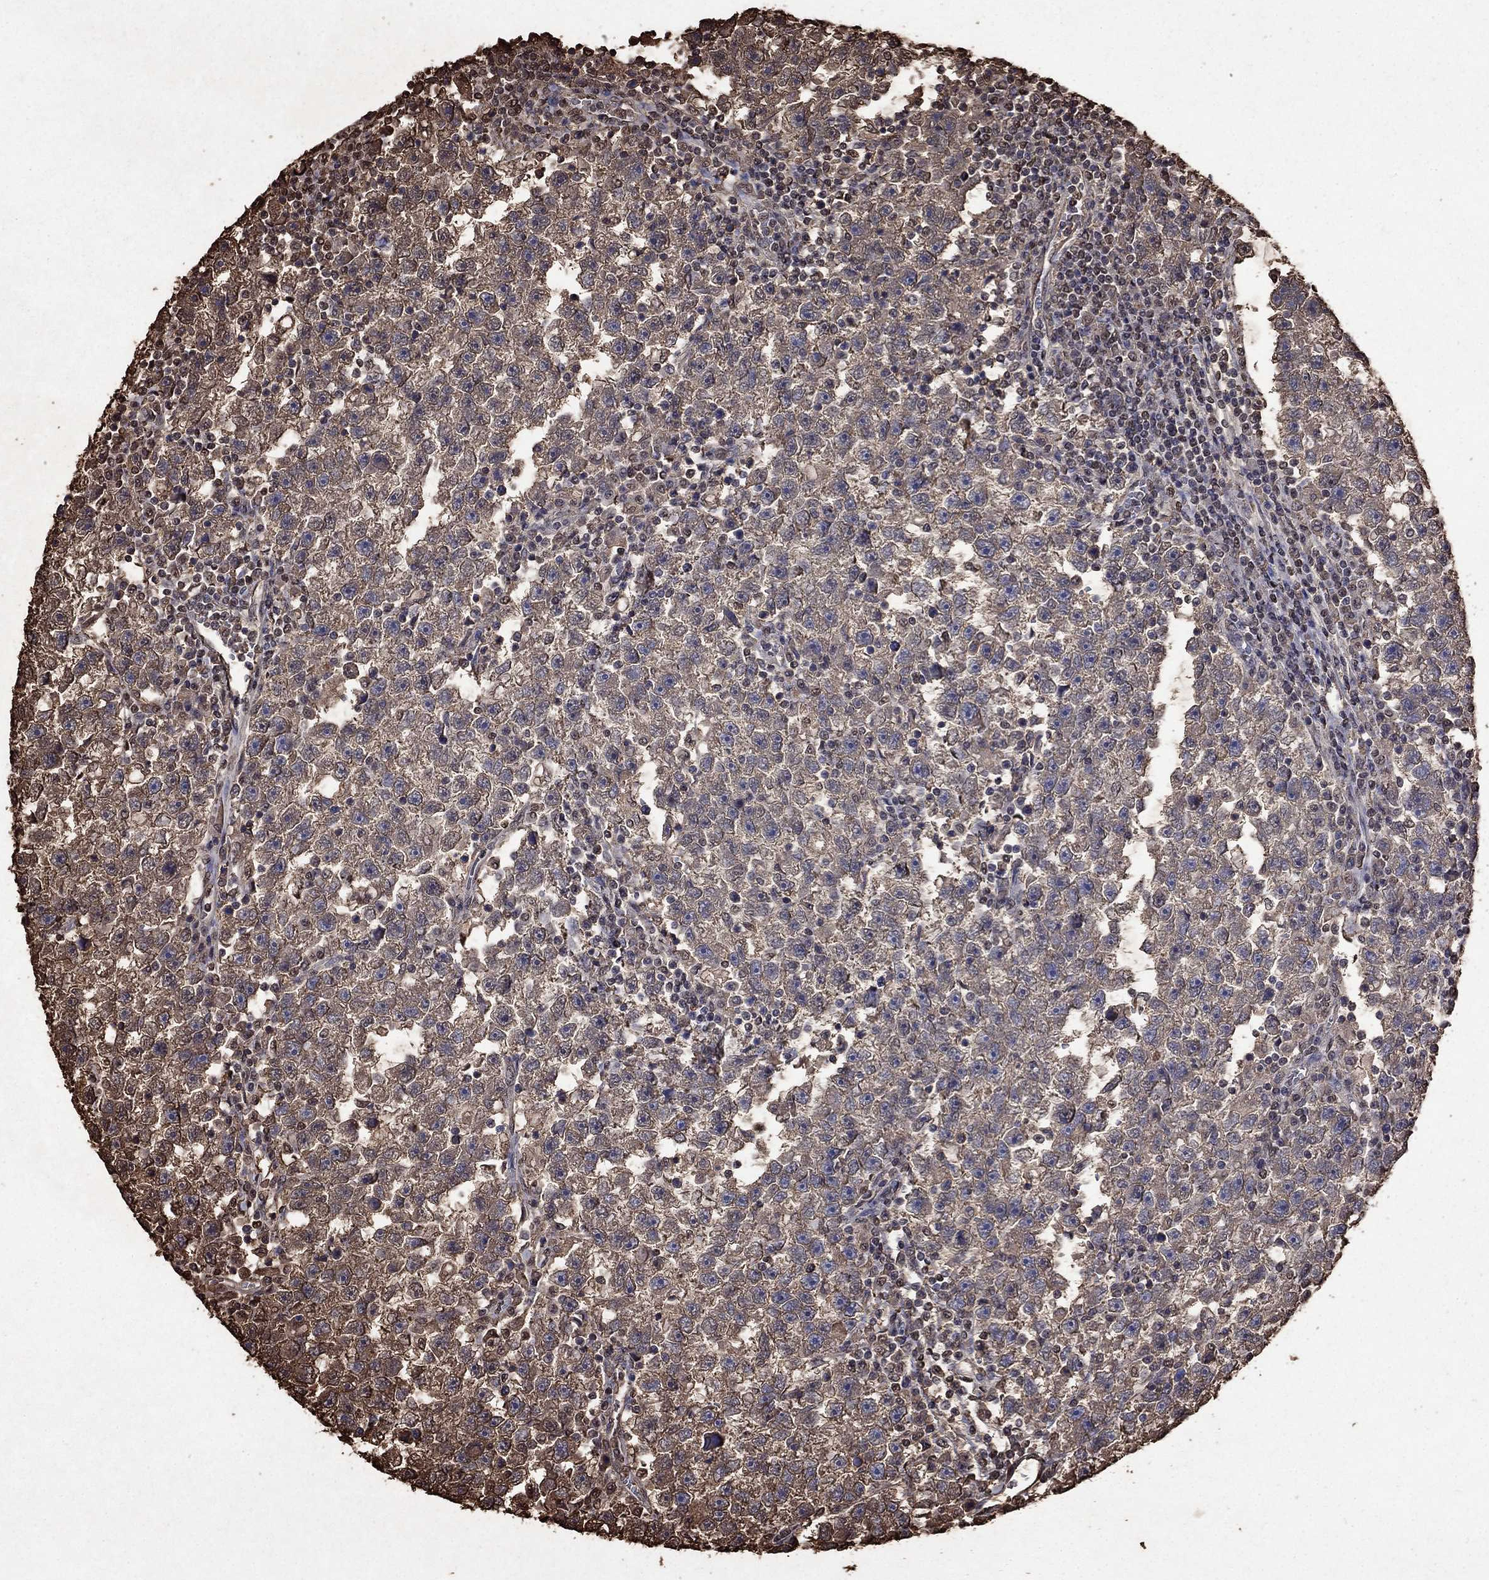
{"staining": {"intensity": "moderate", "quantity": "25%-75%", "location": "cytoplasmic/membranous"}, "tissue": "testis cancer", "cell_type": "Tumor cells", "image_type": "cancer", "snomed": [{"axis": "morphology", "description": "Seminoma, NOS"}, {"axis": "topography", "description": "Testis"}], "caption": "A medium amount of moderate cytoplasmic/membranous positivity is seen in approximately 25%-75% of tumor cells in testis seminoma tissue.", "gene": "GAPDH", "patient": {"sex": "male", "age": 47}}